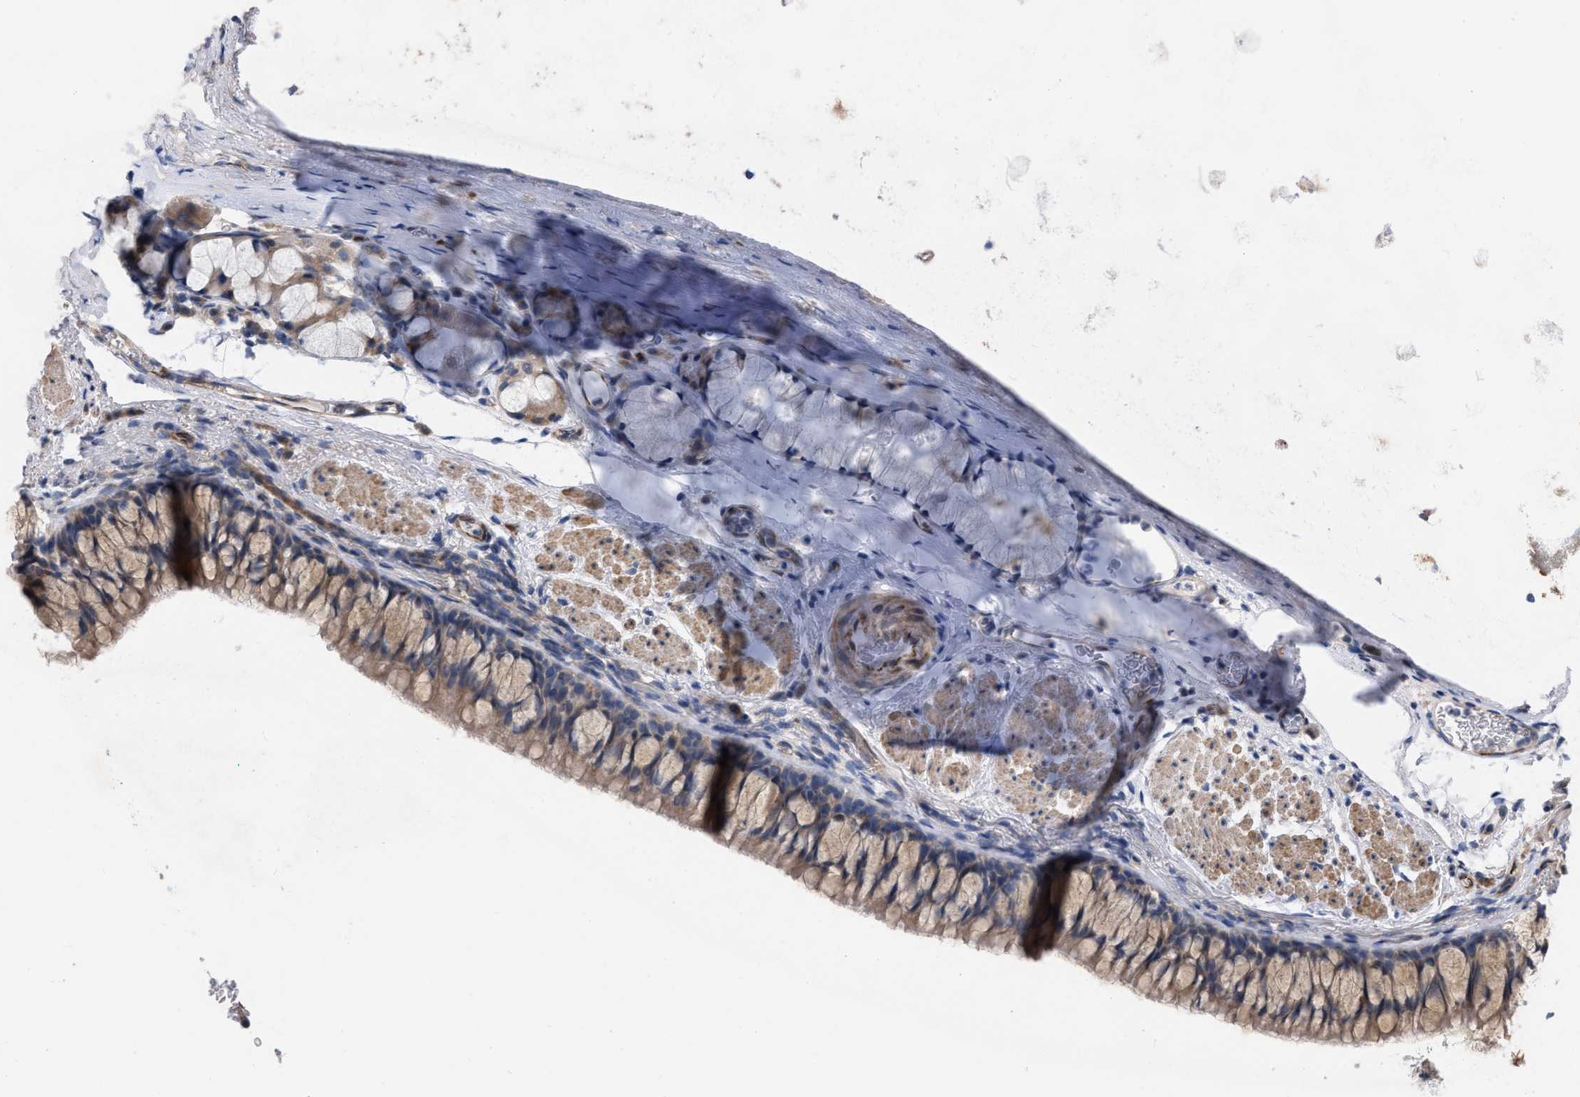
{"staining": {"intensity": "weak", "quantity": ">75%", "location": "cytoplasmic/membranous"}, "tissue": "bronchus", "cell_type": "Respiratory epithelial cells", "image_type": "normal", "snomed": [{"axis": "morphology", "description": "Normal tissue, NOS"}, {"axis": "topography", "description": "Cartilage tissue"}, {"axis": "topography", "description": "Bronchus"}], "caption": "Protein staining by IHC exhibits weak cytoplasmic/membranous expression in approximately >75% of respiratory epithelial cells in unremarkable bronchus. (DAB (3,3'-diaminobenzidine) IHC, brown staining for protein, blue staining for nuclei).", "gene": "TMEM131", "patient": {"sex": "female", "age": 53}}